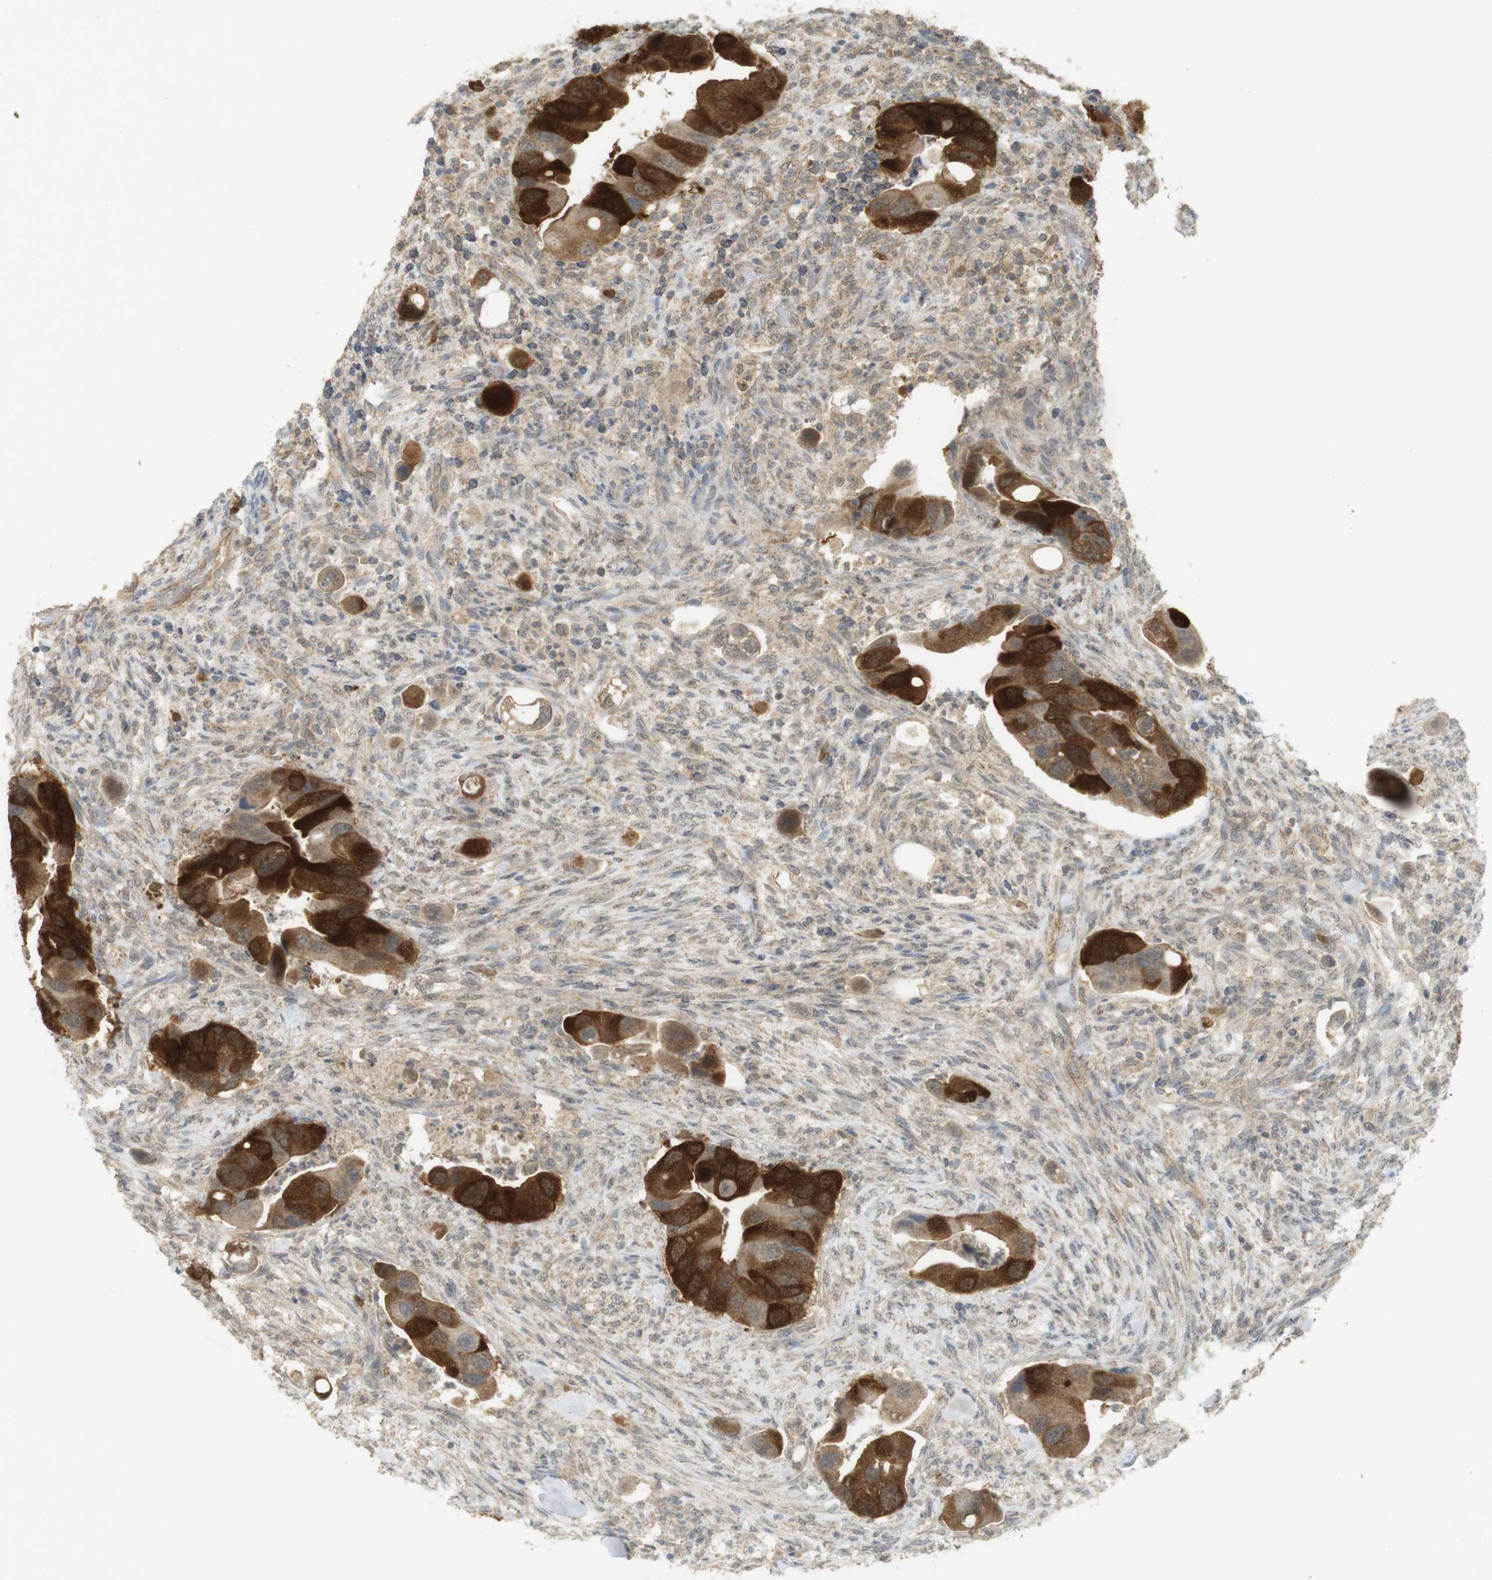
{"staining": {"intensity": "strong", "quantity": ">75%", "location": "cytoplasmic/membranous,nuclear"}, "tissue": "colorectal cancer", "cell_type": "Tumor cells", "image_type": "cancer", "snomed": [{"axis": "morphology", "description": "Adenocarcinoma, NOS"}, {"axis": "topography", "description": "Rectum"}], "caption": "This is an image of IHC staining of adenocarcinoma (colorectal), which shows strong staining in the cytoplasmic/membranous and nuclear of tumor cells.", "gene": "TTK", "patient": {"sex": "female", "age": 57}}